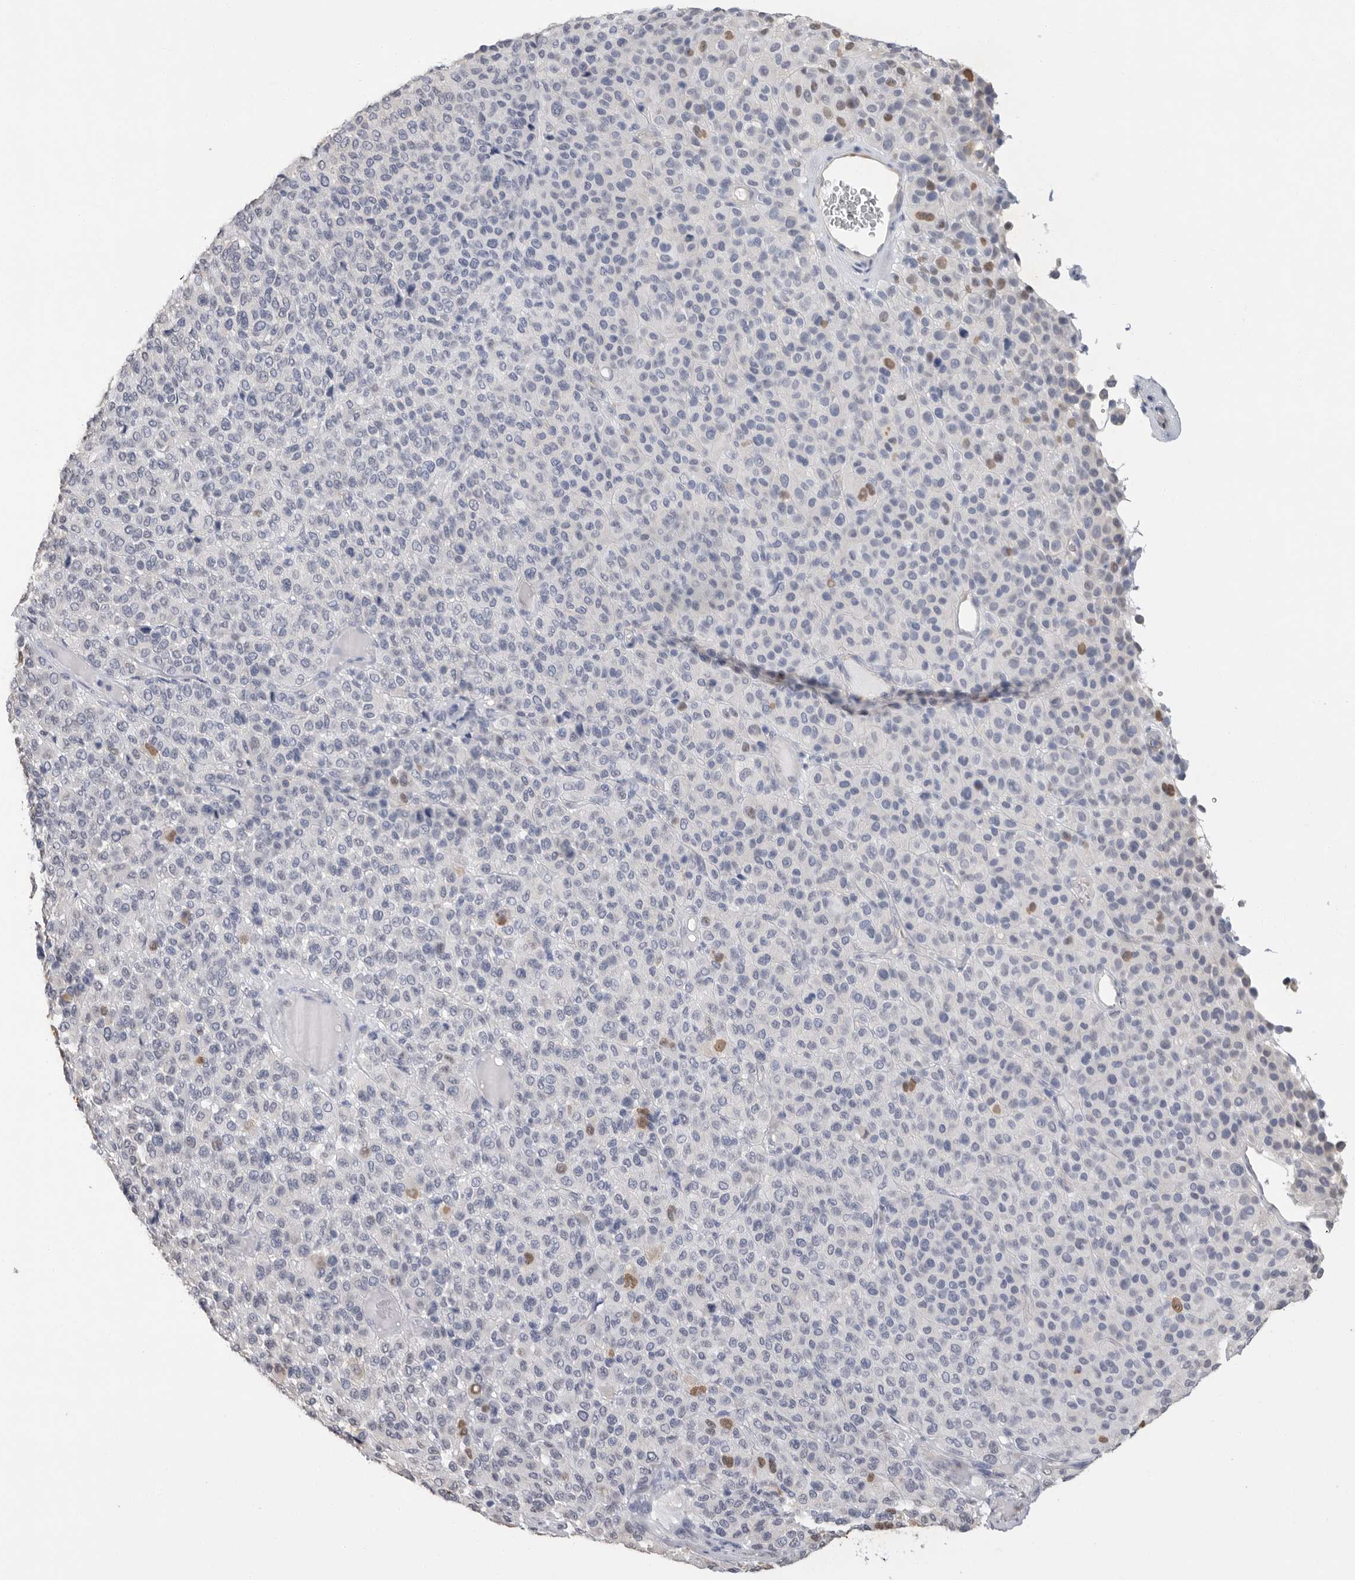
{"staining": {"intensity": "moderate", "quantity": "<25%", "location": "nuclear"}, "tissue": "melanoma", "cell_type": "Tumor cells", "image_type": "cancer", "snomed": [{"axis": "morphology", "description": "Malignant melanoma, Metastatic site"}, {"axis": "topography", "description": "Pancreas"}], "caption": "DAB (3,3'-diaminobenzidine) immunohistochemical staining of malignant melanoma (metastatic site) demonstrates moderate nuclear protein expression in about <25% of tumor cells.", "gene": "ARHGEF10", "patient": {"sex": "female", "age": 30}}